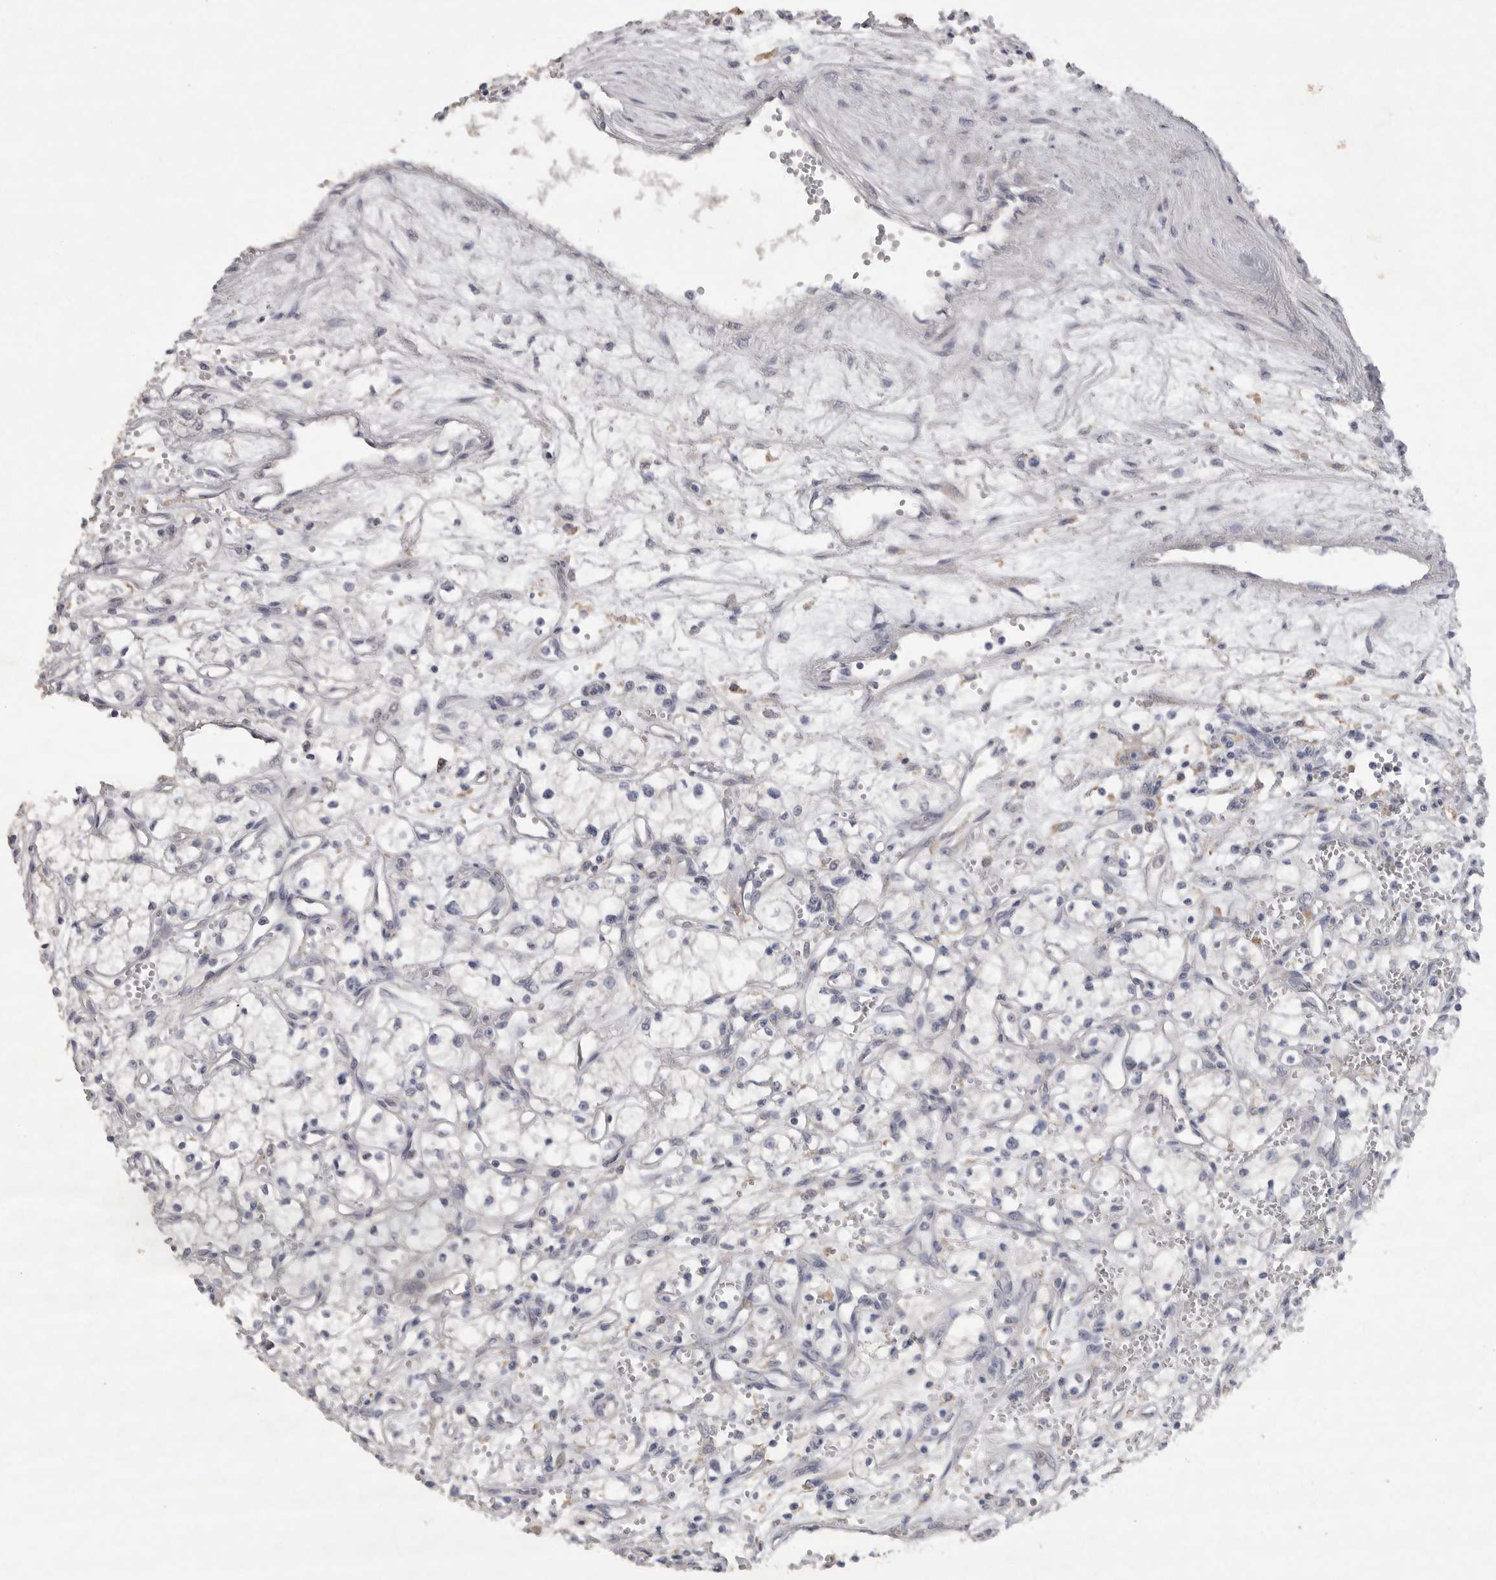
{"staining": {"intensity": "negative", "quantity": "none", "location": "none"}, "tissue": "renal cancer", "cell_type": "Tumor cells", "image_type": "cancer", "snomed": [{"axis": "morphology", "description": "Adenocarcinoma, NOS"}, {"axis": "topography", "description": "Kidney"}], "caption": "The immunohistochemistry micrograph has no significant expression in tumor cells of renal cancer (adenocarcinoma) tissue.", "gene": "EDEM3", "patient": {"sex": "male", "age": 59}}